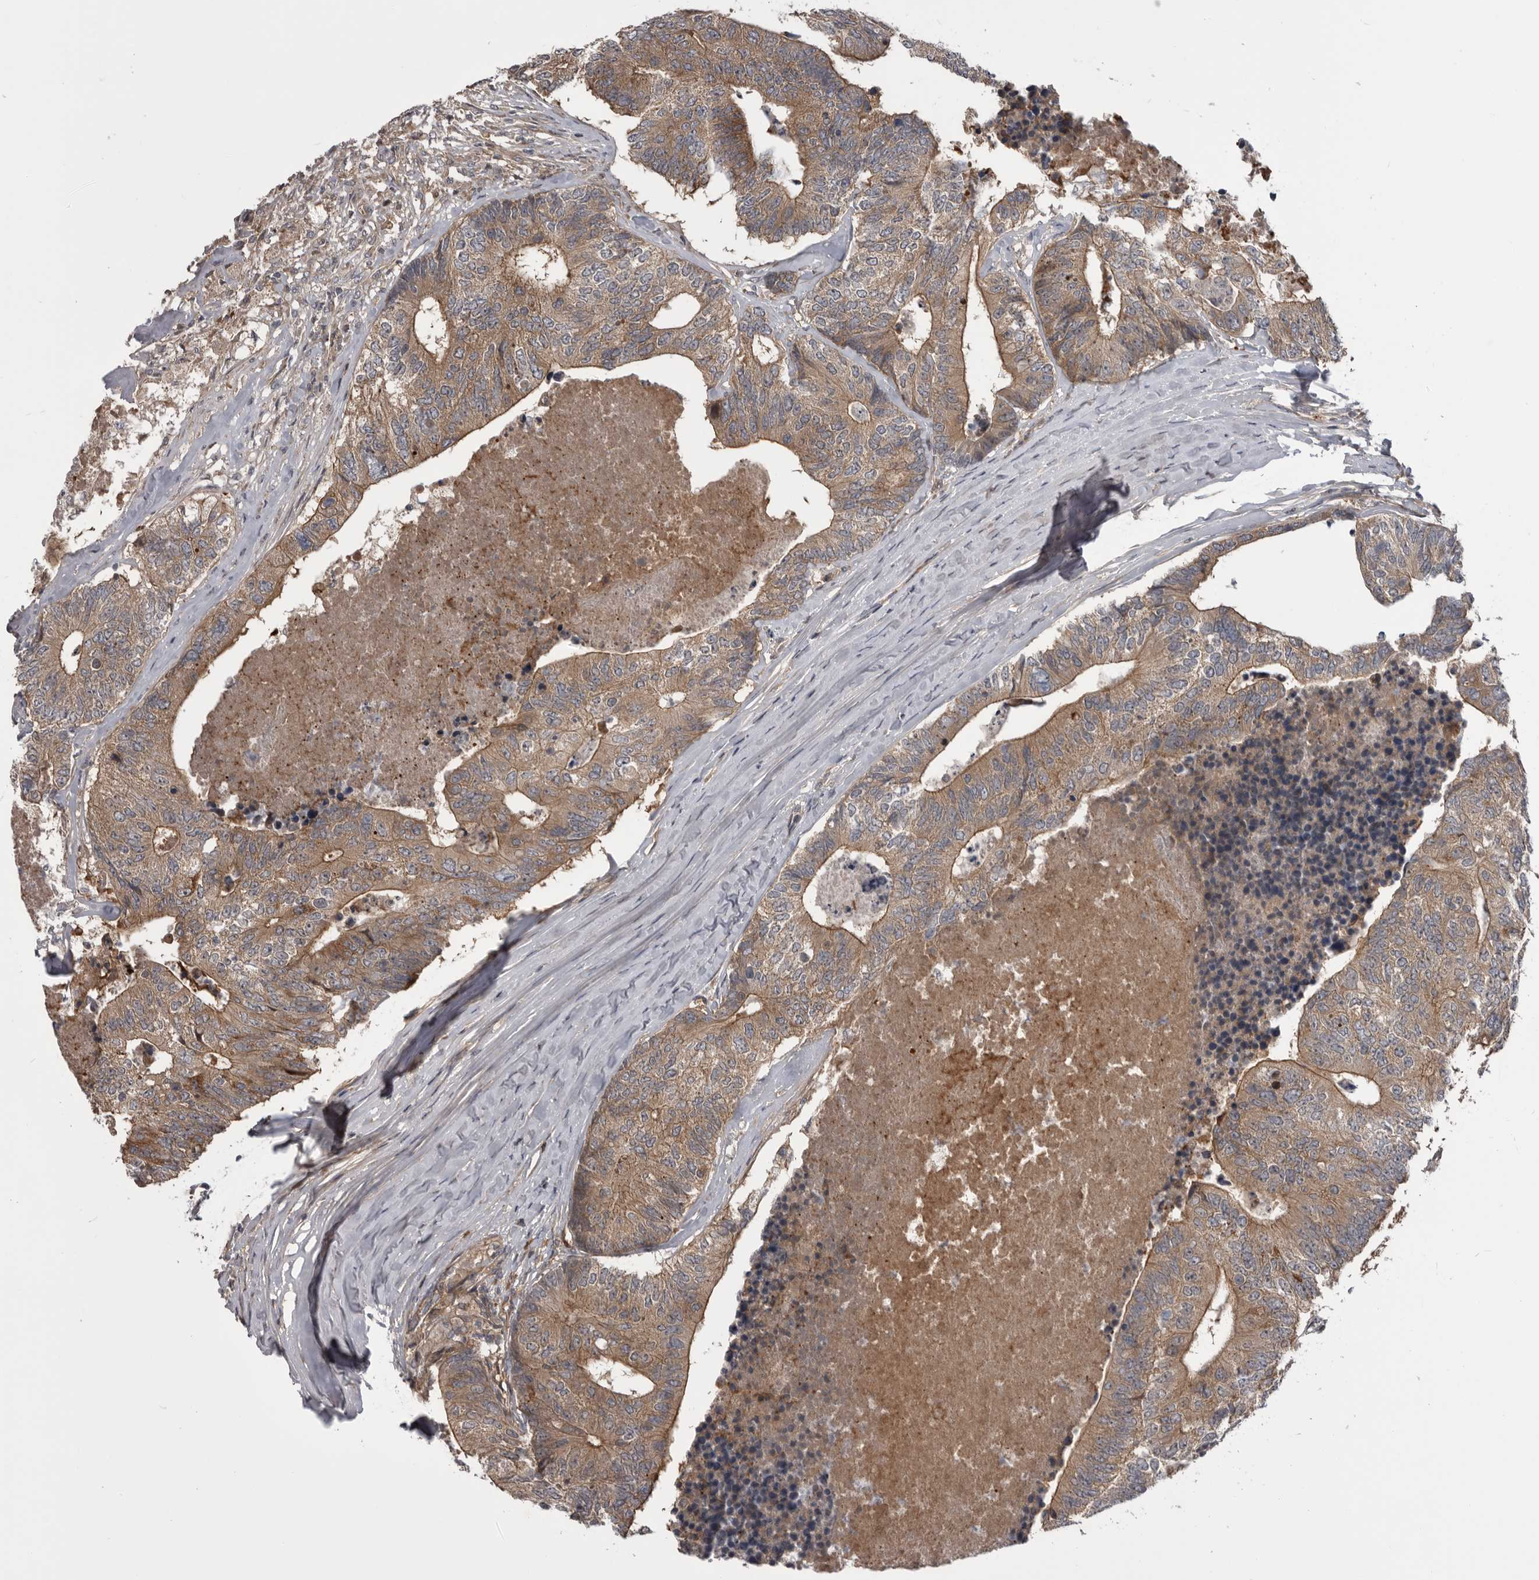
{"staining": {"intensity": "moderate", "quantity": ">75%", "location": "cytoplasmic/membranous"}, "tissue": "colorectal cancer", "cell_type": "Tumor cells", "image_type": "cancer", "snomed": [{"axis": "morphology", "description": "Adenocarcinoma, NOS"}, {"axis": "topography", "description": "Colon"}], "caption": "Protein staining of colorectal adenocarcinoma tissue exhibits moderate cytoplasmic/membranous expression in about >75% of tumor cells.", "gene": "RAB3GAP2", "patient": {"sex": "female", "age": 67}}